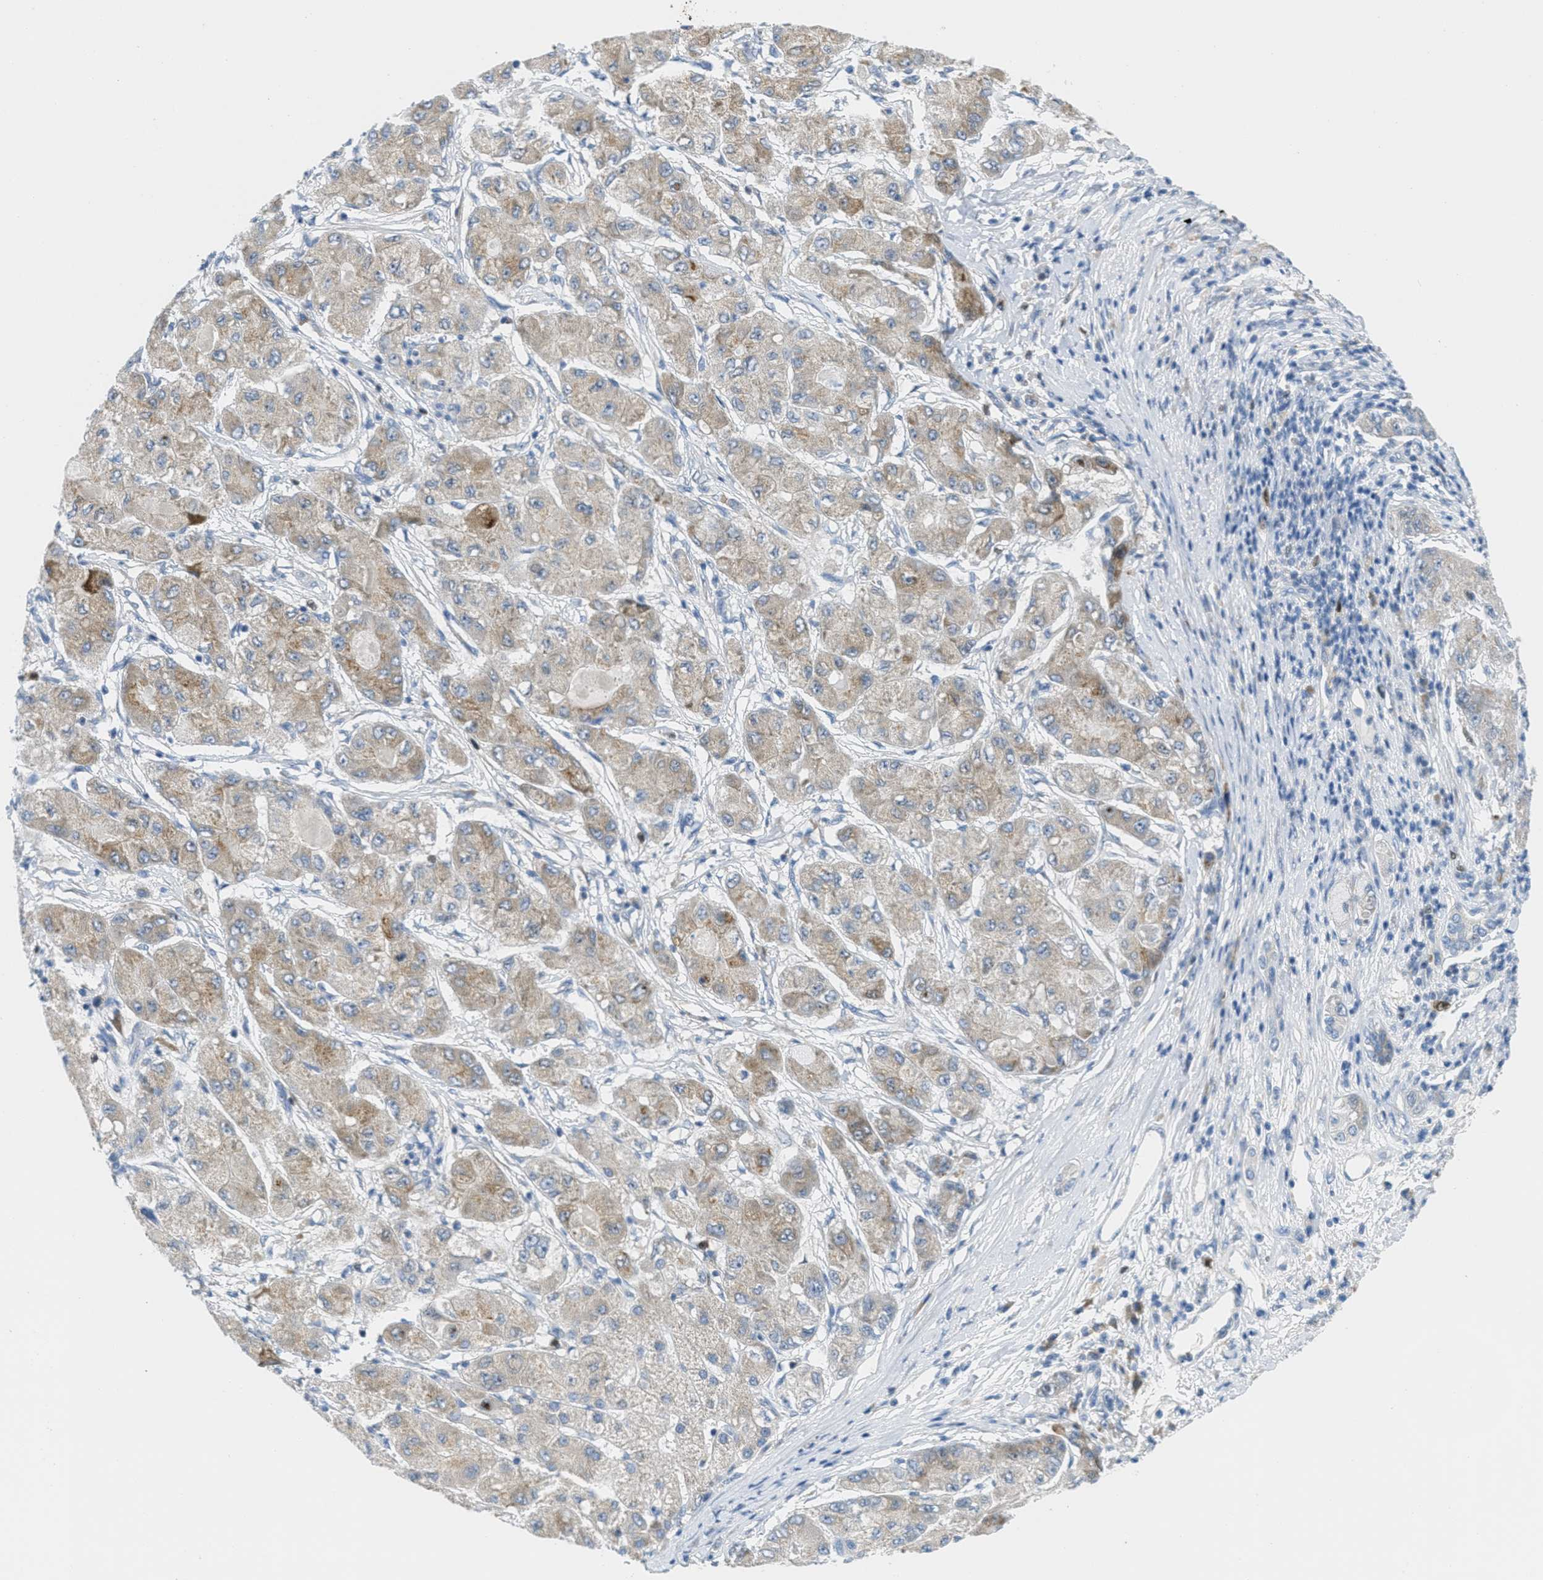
{"staining": {"intensity": "moderate", "quantity": "25%-75%", "location": "cytoplasmic/membranous"}, "tissue": "liver cancer", "cell_type": "Tumor cells", "image_type": "cancer", "snomed": [{"axis": "morphology", "description": "Carcinoma, Hepatocellular, NOS"}, {"axis": "topography", "description": "Liver"}], "caption": "A brown stain labels moderate cytoplasmic/membranous expression of a protein in human liver hepatocellular carcinoma tumor cells.", "gene": "ORC6", "patient": {"sex": "male", "age": 80}}